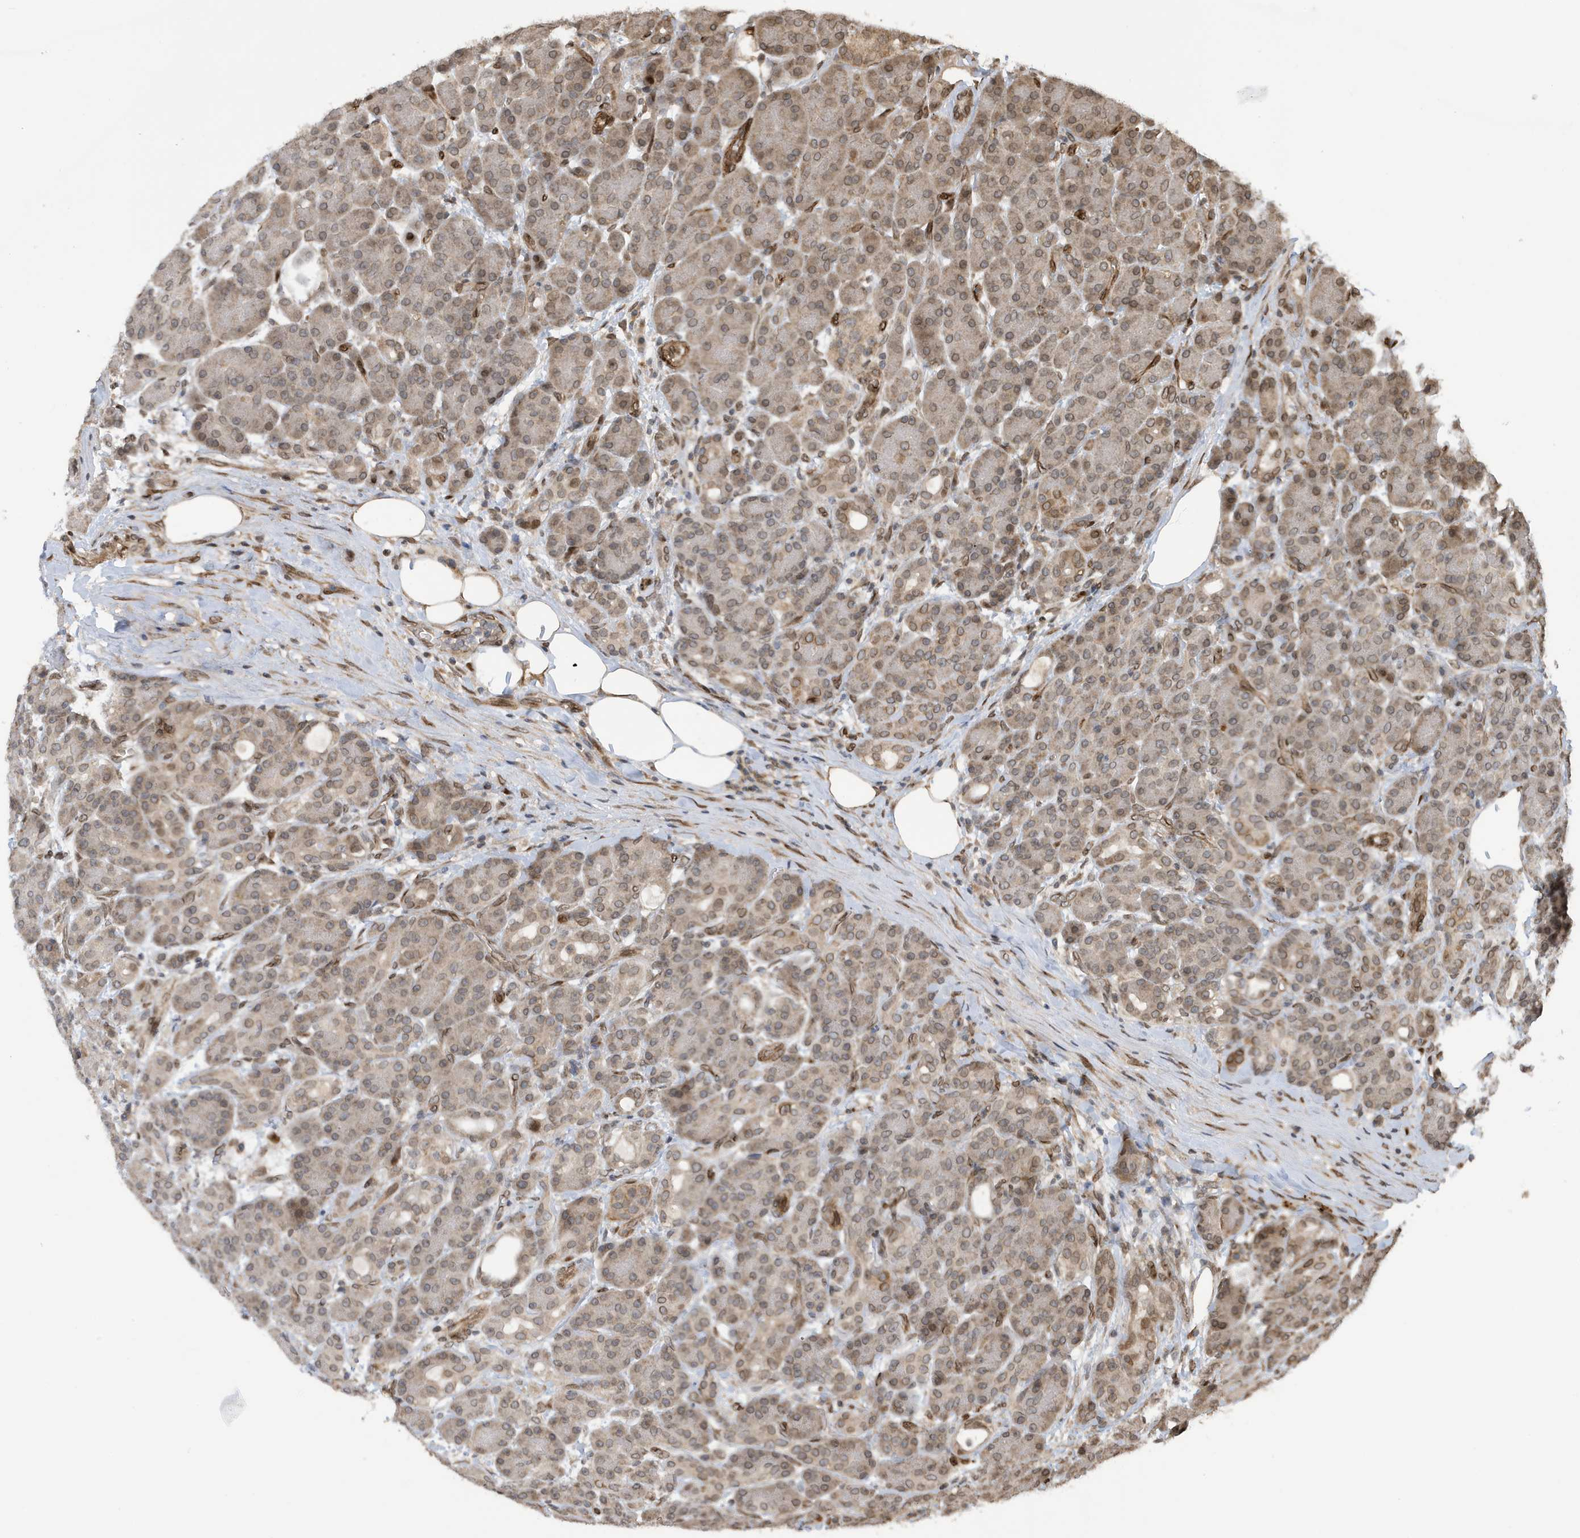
{"staining": {"intensity": "weak", "quantity": "25%-75%", "location": "cytoplasmic/membranous,nuclear"}, "tissue": "pancreas", "cell_type": "Exocrine glandular cells", "image_type": "normal", "snomed": [{"axis": "morphology", "description": "Normal tissue, NOS"}, {"axis": "topography", "description": "Pancreas"}], "caption": "Immunohistochemical staining of benign pancreas shows weak cytoplasmic/membranous,nuclear protein staining in approximately 25%-75% of exocrine glandular cells.", "gene": "DUSP18", "patient": {"sex": "male", "age": 63}}